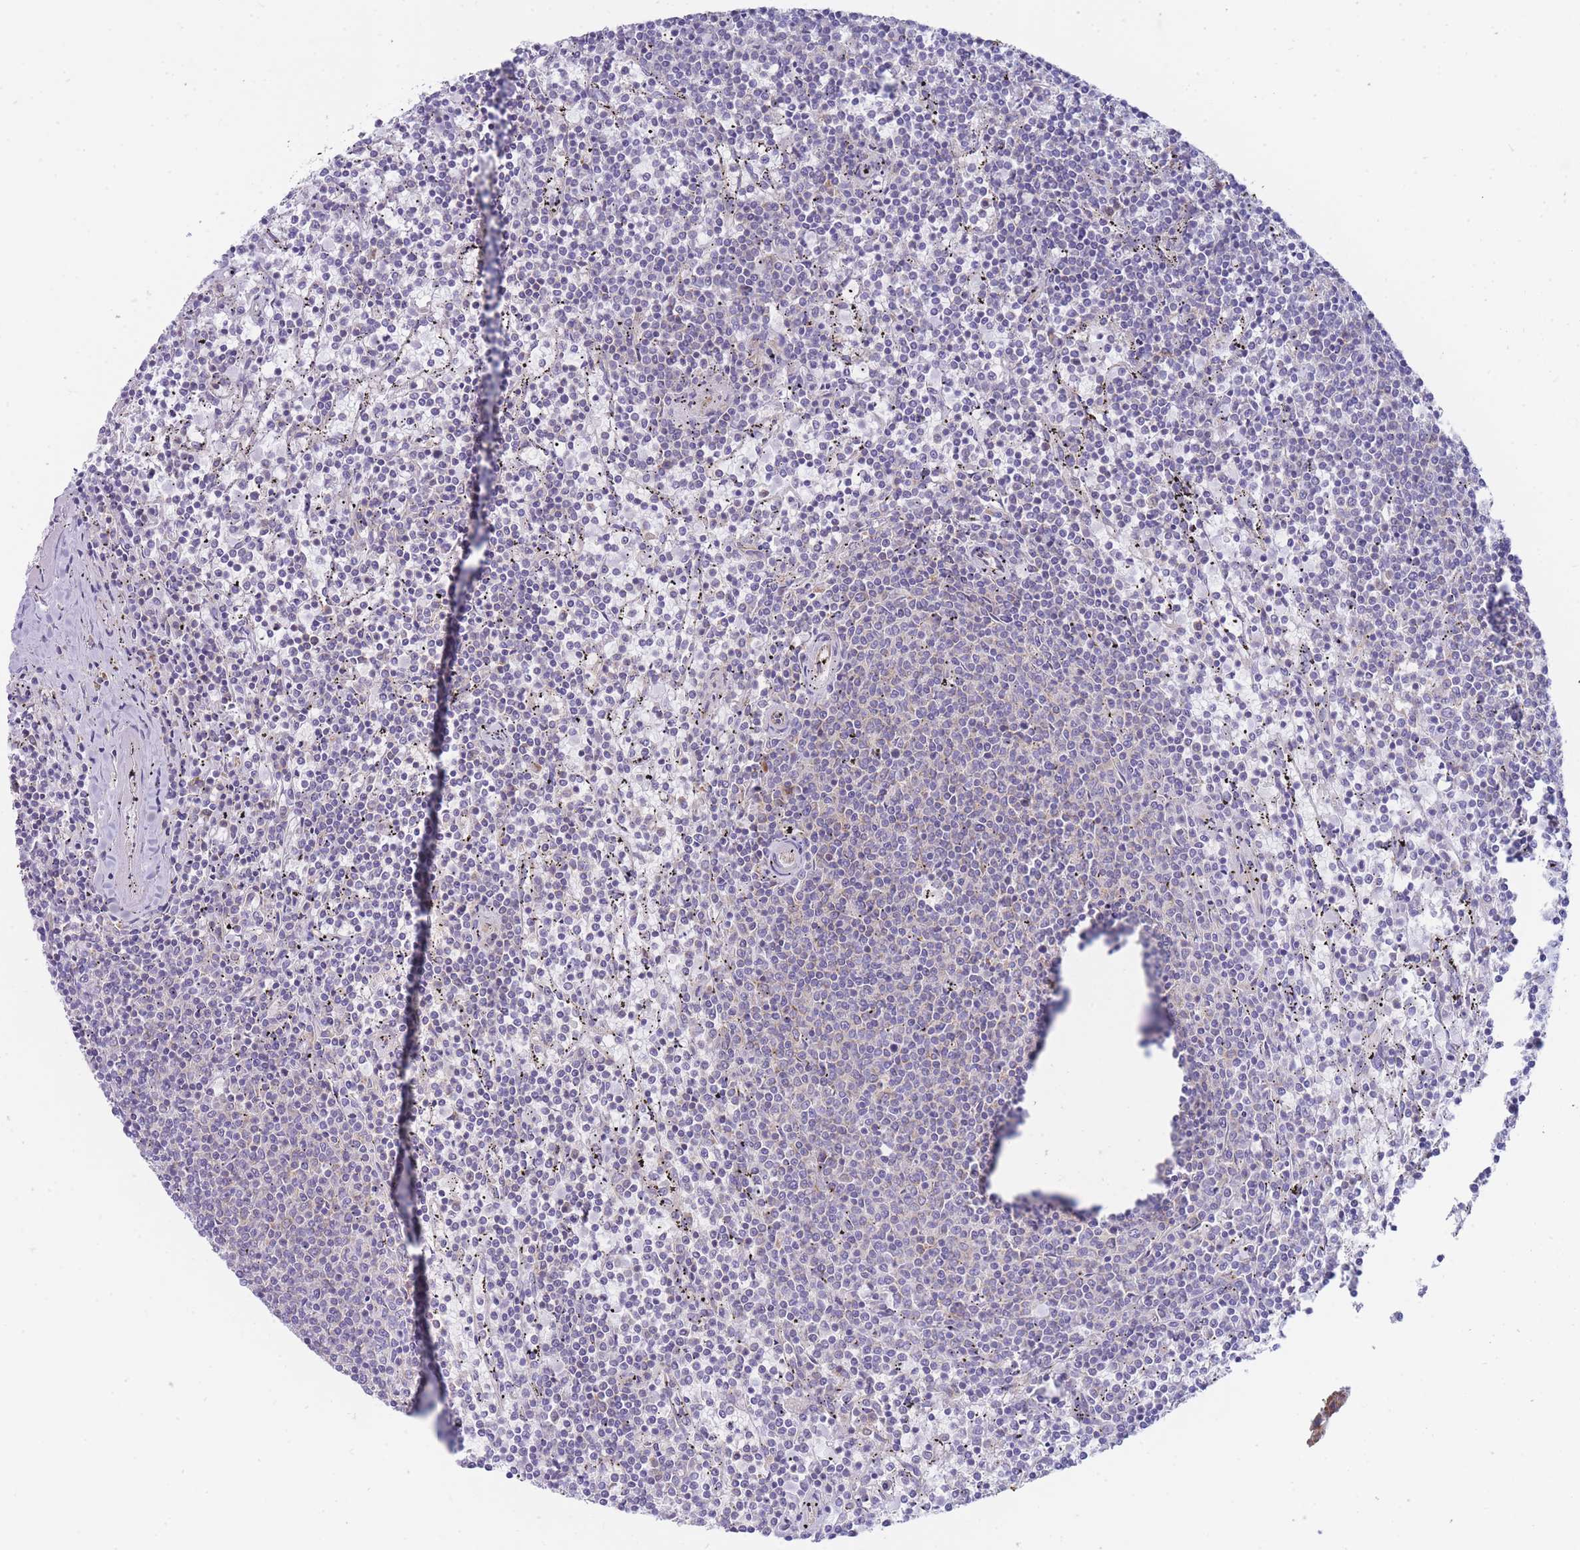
{"staining": {"intensity": "negative", "quantity": "none", "location": "none"}, "tissue": "lymphoma", "cell_type": "Tumor cells", "image_type": "cancer", "snomed": [{"axis": "morphology", "description": "Malignant lymphoma, non-Hodgkin's type, Low grade"}, {"axis": "topography", "description": "Spleen"}], "caption": "Immunohistochemistry image of neoplastic tissue: human malignant lymphoma, non-Hodgkin's type (low-grade) stained with DAB (3,3'-diaminobenzidine) demonstrates no significant protein staining in tumor cells.", "gene": "SH2B2", "patient": {"sex": "female", "age": 50}}